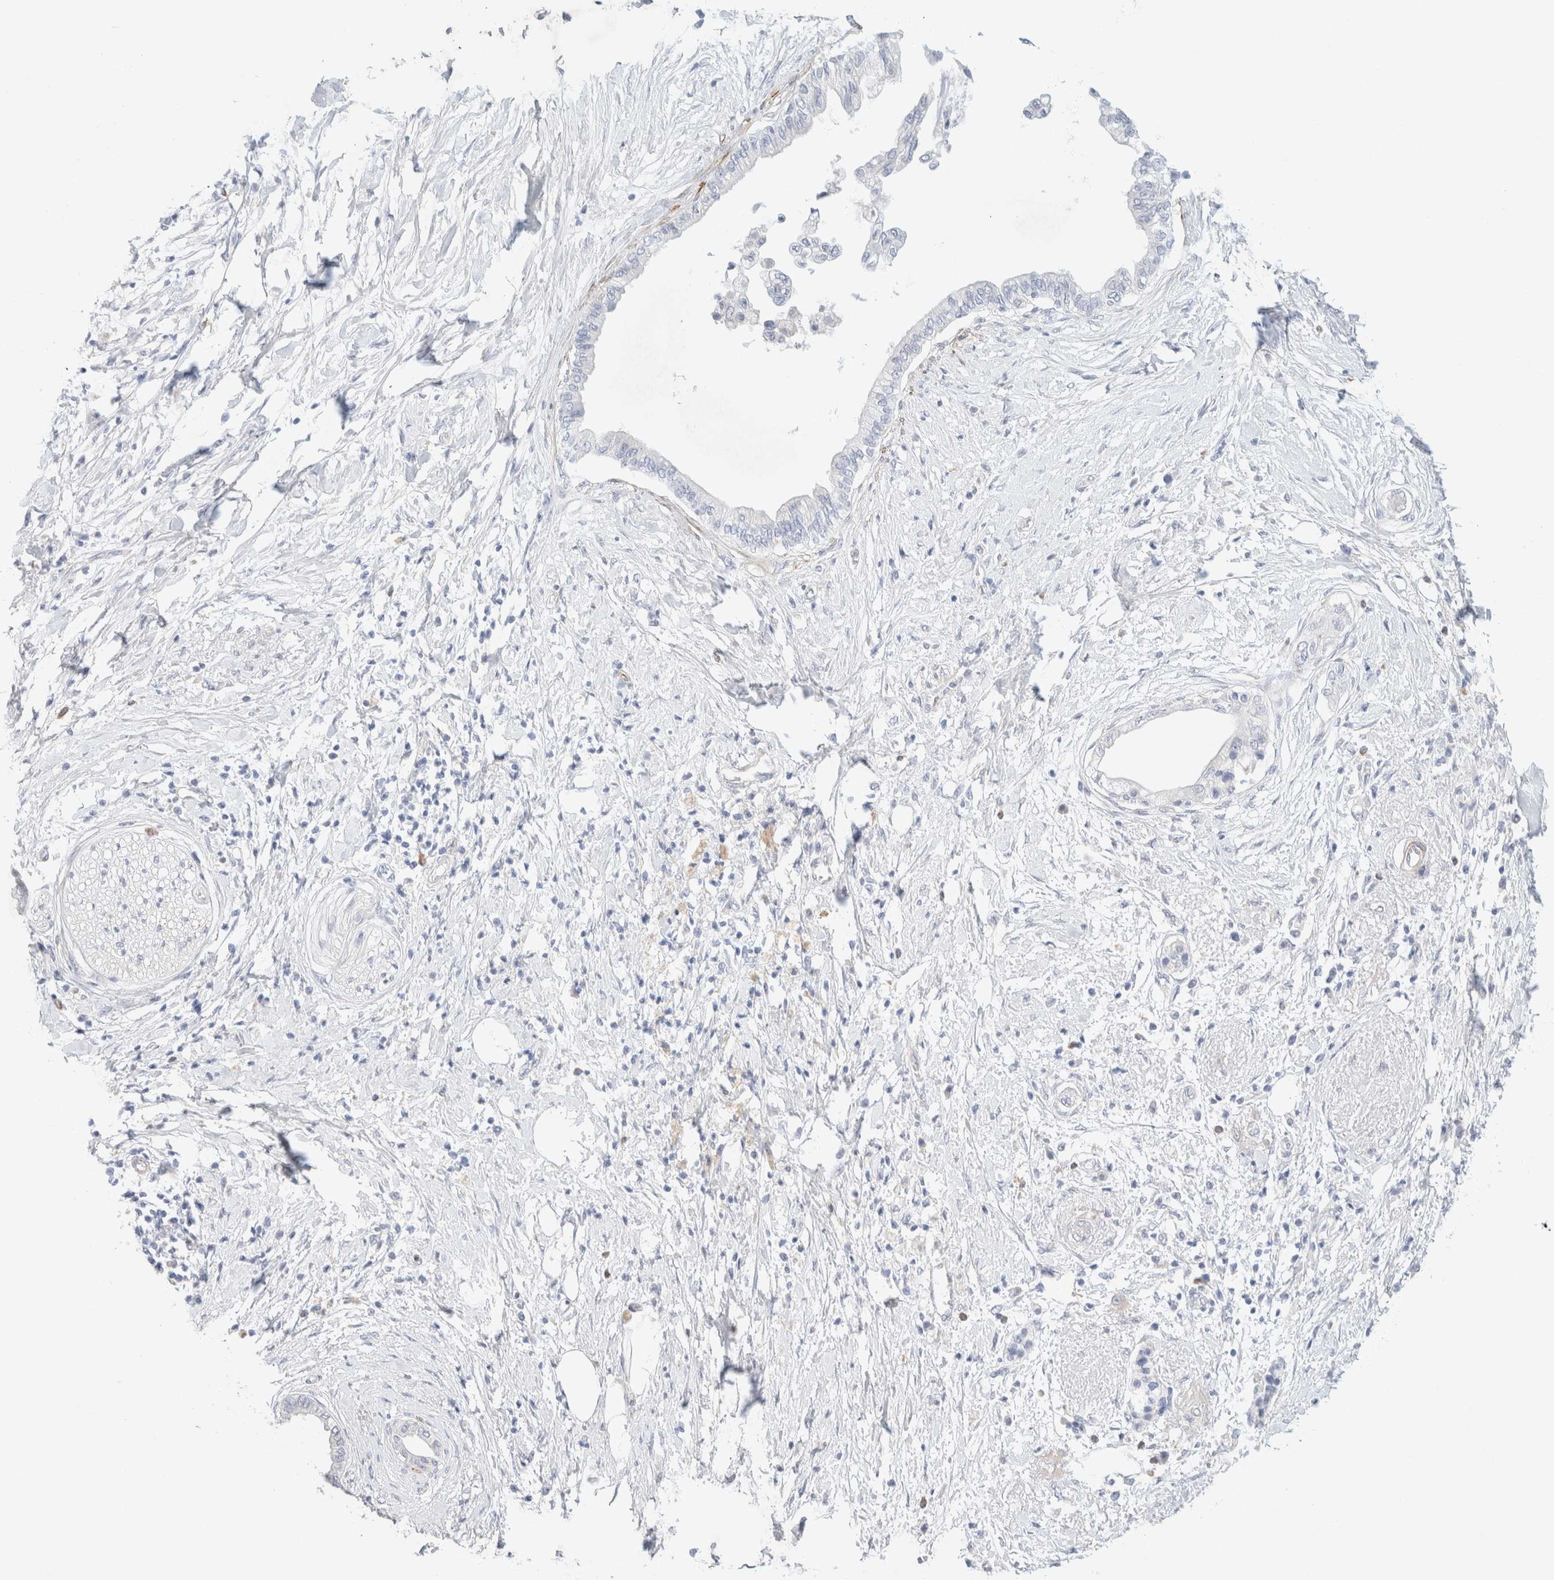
{"staining": {"intensity": "negative", "quantity": "none", "location": "none"}, "tissue": "pancreatic cancer", "cell_type": "Tumor cells", "image_type": "cancer", "snomed": [{"axis": "morphology", "description": "Normal tissue, NOS"}, {"axis": "morphology", "description": "Adenocarcinoma, NOS"}, {"axis": "topography", "description": "Pancreas"}, {"axis": "topography", "description": "Duodenum"}], "caption": "This is a micrograph of IHC staining of adenocarcinoma (pancreatic), which shows no positivity in tumor cells.", "gene": "SLC25A48", "patient": {"sex": "female", "age": 60}}